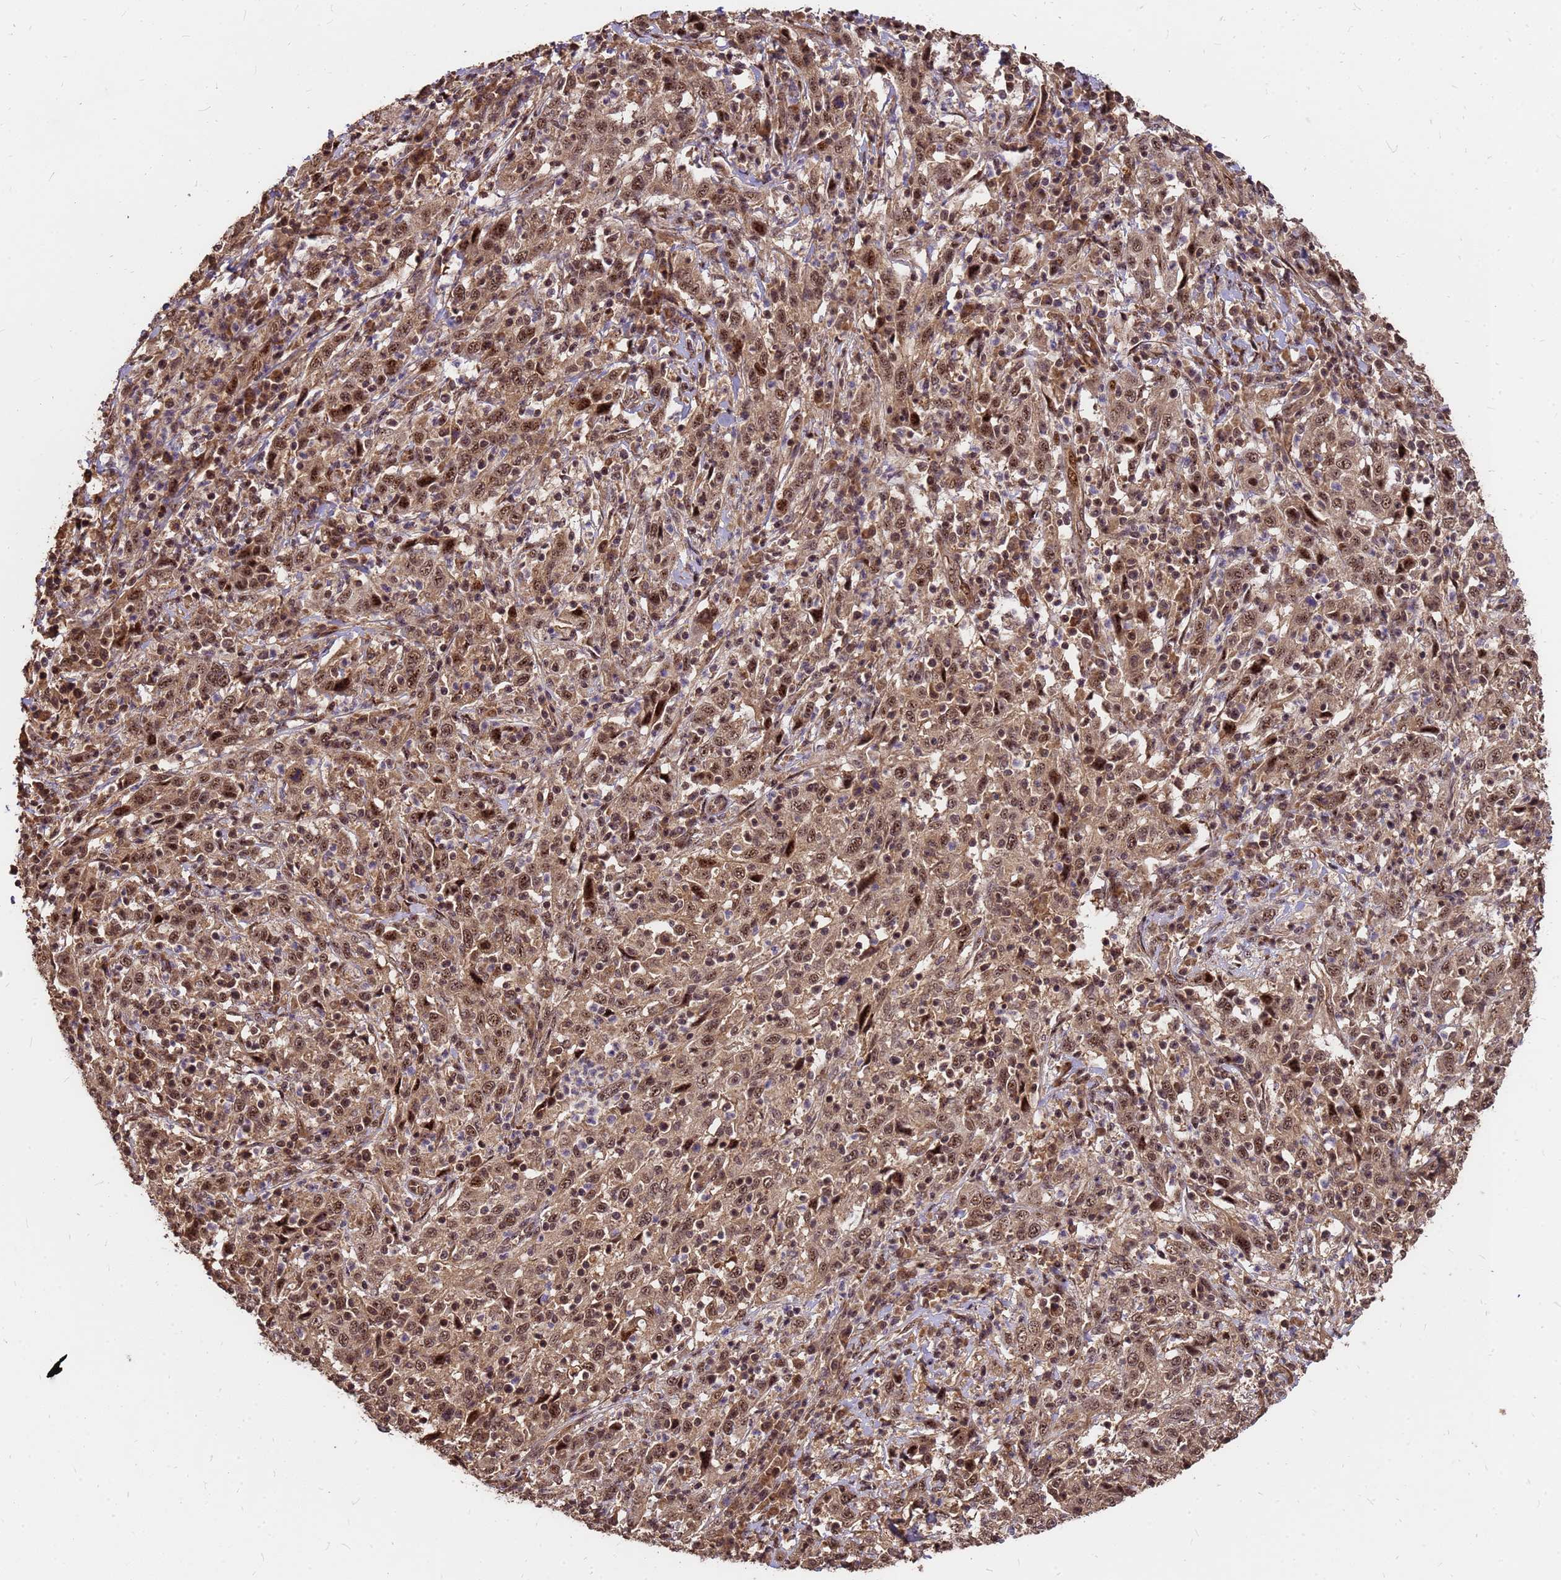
{"staining": {"intensity": "moderate", "quantity": ">75%", "location": "cytoplasmic/membranous,nuclear"}, "tissue": "cervical cancer", "cell_type": "Tumor cells", "image_type": "cancer", "snomed": [{"axis": "morphology", "description": "Squamous cell carcinoma, NOS"}, {"axis": "topography", "description": "Cervix"}], "caption": "Cervical cancer (squamous cell carcinoma) tissue shows moderate cytoplasmic/membranous and nuclear expression in about >75% of tumor cells, visualized by immunohistochemistry.", "gene": "GPATCH8", "patient": {"sex": "female", "age": 46}}